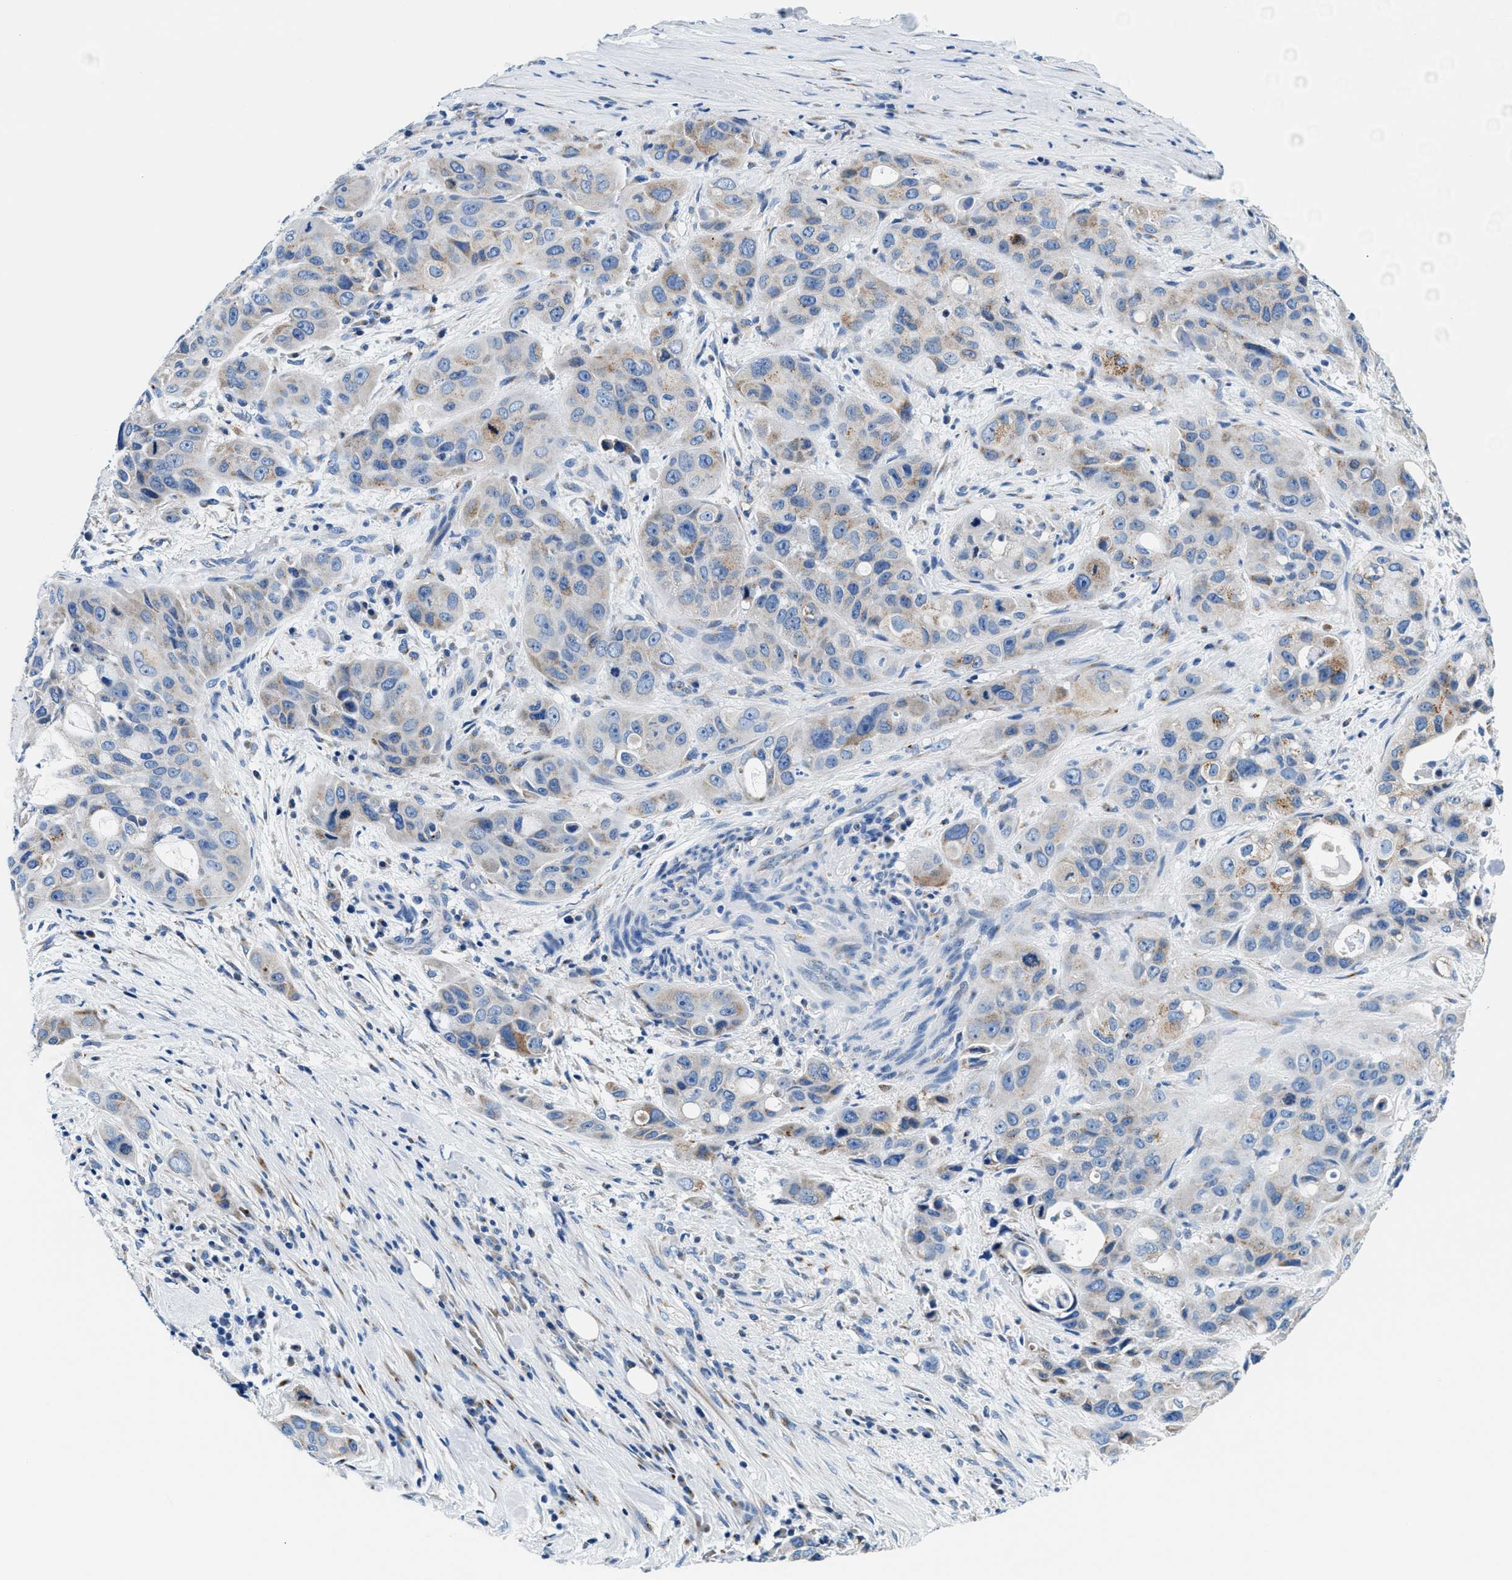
{"staining": {"intensity": "weak", "quantity": "25%-75%", "location": "cytoplasmic/membranous"}, "tissue": "pancreatic cancer", "cell_type": "Tumor cells", "image_type": "cancer", "snomed": [{"axis": "morphology", "description": "Adenocarcinoma, NOS"}, {"axis": "topography", "description": "Pancreas"}], "caption": "A histopathology image of human pancreatic cancer stained for a protein demonstrates weak cytoplasmic/membranous brown staining in tumor cells.", "gene": "VPS53", "patient": {"sex": "male", "age": 53}}